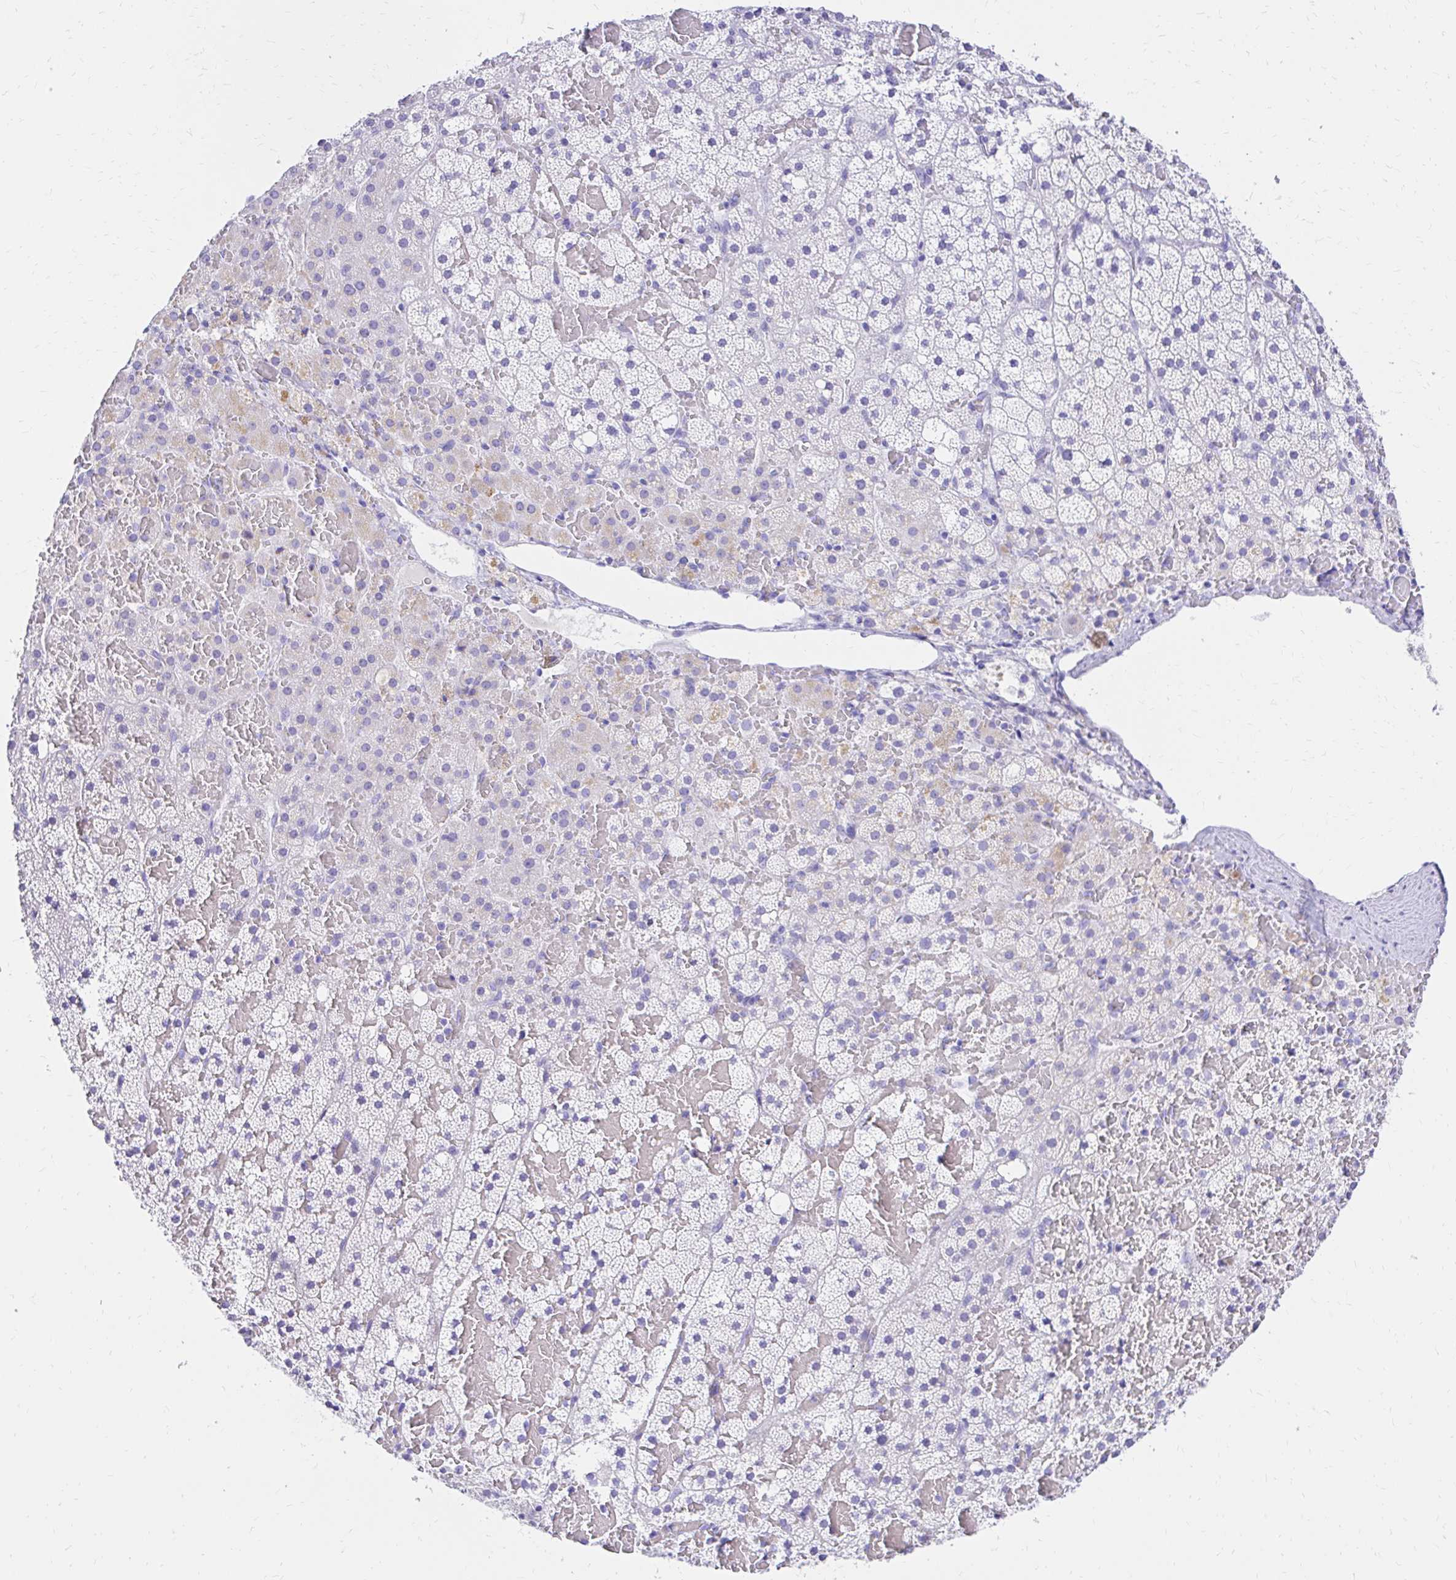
{"staining": {"intensity": "negative", "quantity": "none", "location": "none"}, "tissue": "adrenal gland", "cell_type": "Glandular cells", "image_type": "normal", "snomed": [{"axis": "morphology", "description": "Normal tissue, NOS"}, {"axis": "topography", "description": "Adrenal gland"}], "caption": "Protein analysis of benign adrenal gland demonstrates no significant positivity in glandular cells.", "gene": "S100G", "patient": {"sex": "male", "age": 53}}